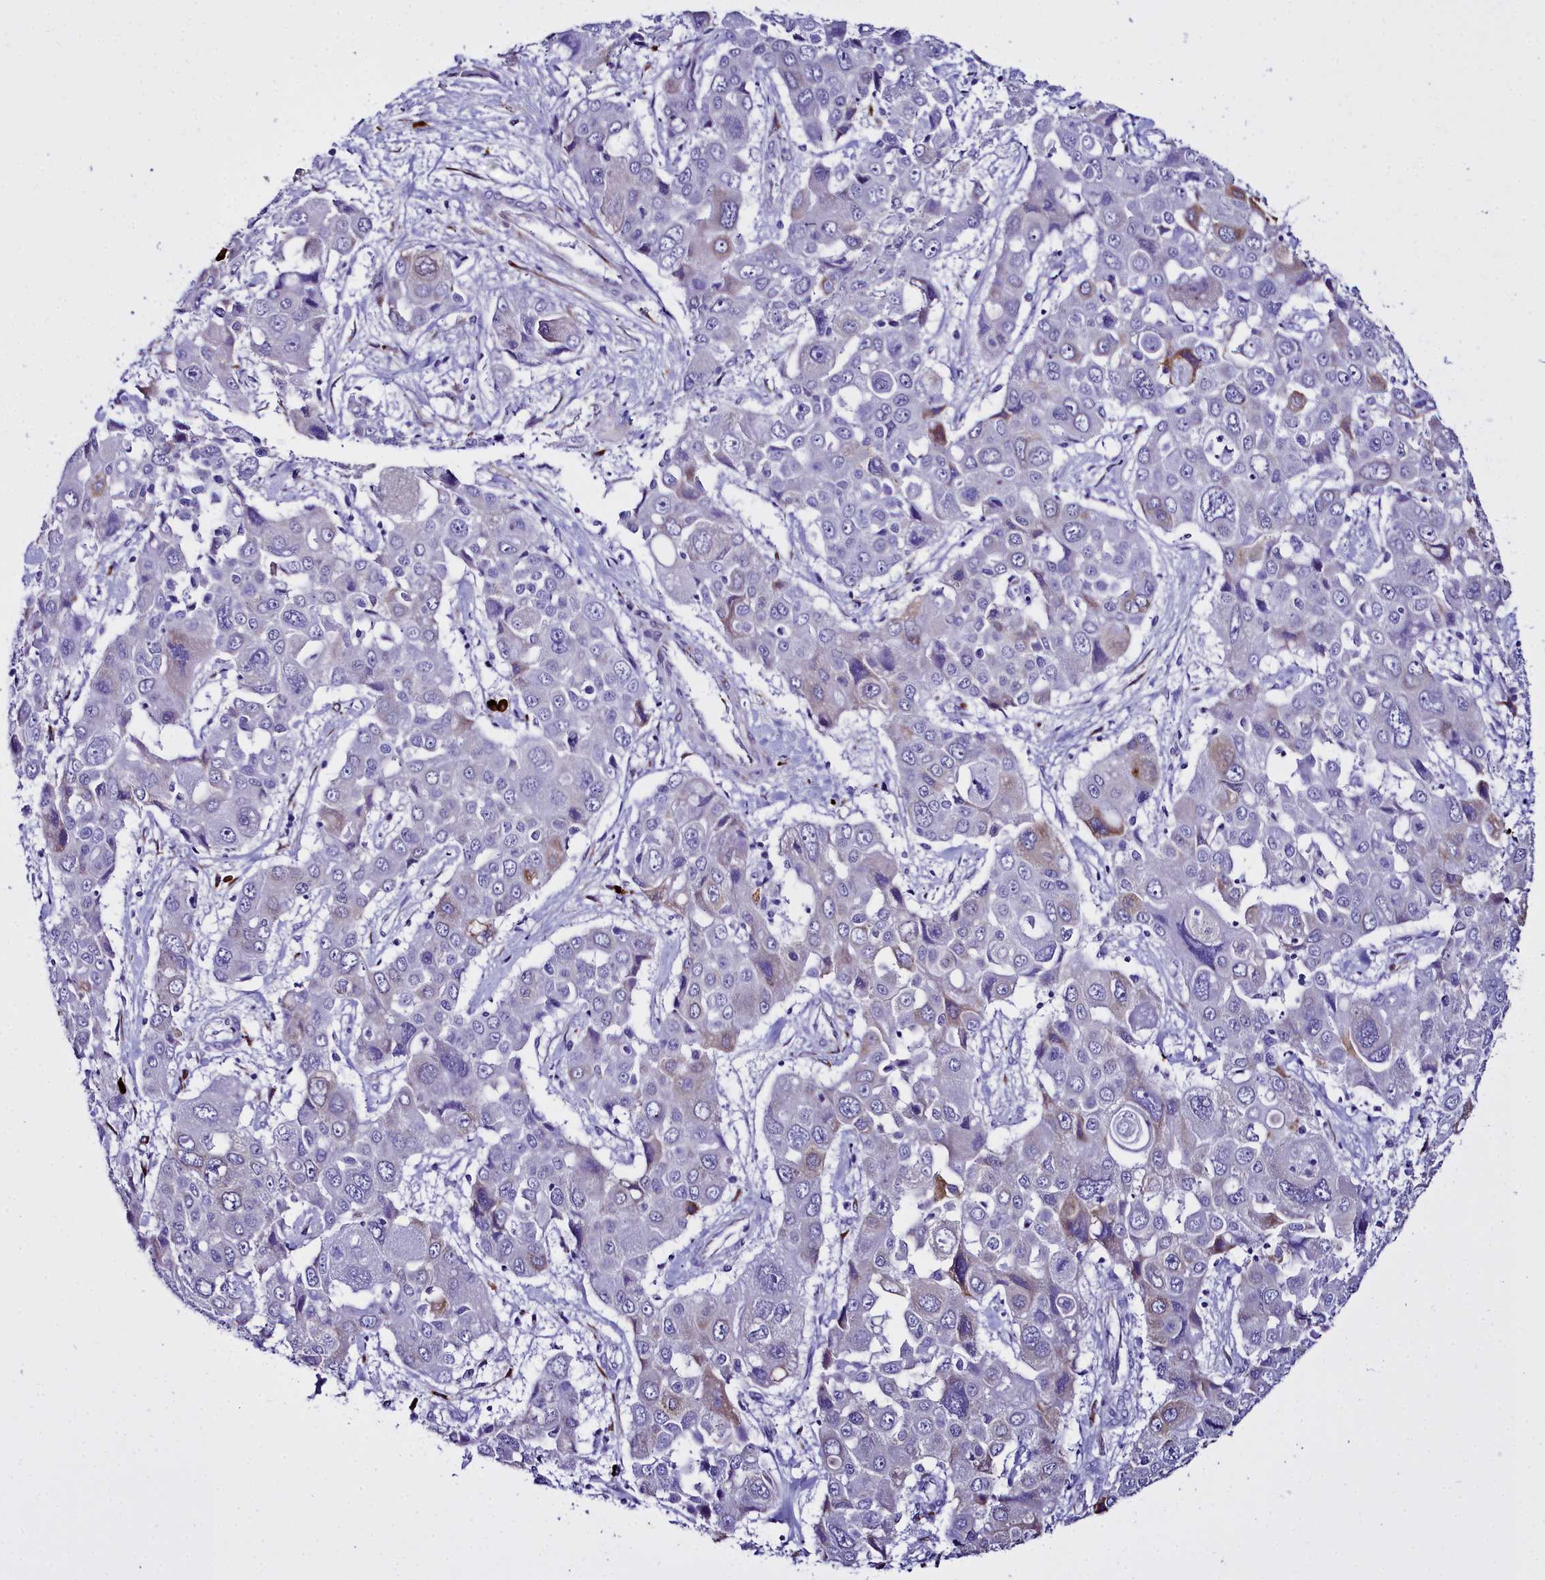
{"staining": {"intensity": "weak", "quantity": "<25%", "location": "cytoplasmic/membranous"}, "tissue": "liver cancer", "cell_type": "Tumor cells", "image_type": "cancer", "snomed": [{"axis": "morphology", "description": "Cholangiocarcinoma"}, {"axis": "topography", "description": "Liver"}], "caption": "IHC of human liver cancer (cholangiocarcinoma) reveals no staining in tumor cells.", "gene": "TXNDC5", "patient": {"sex": "male", "age": 67}}